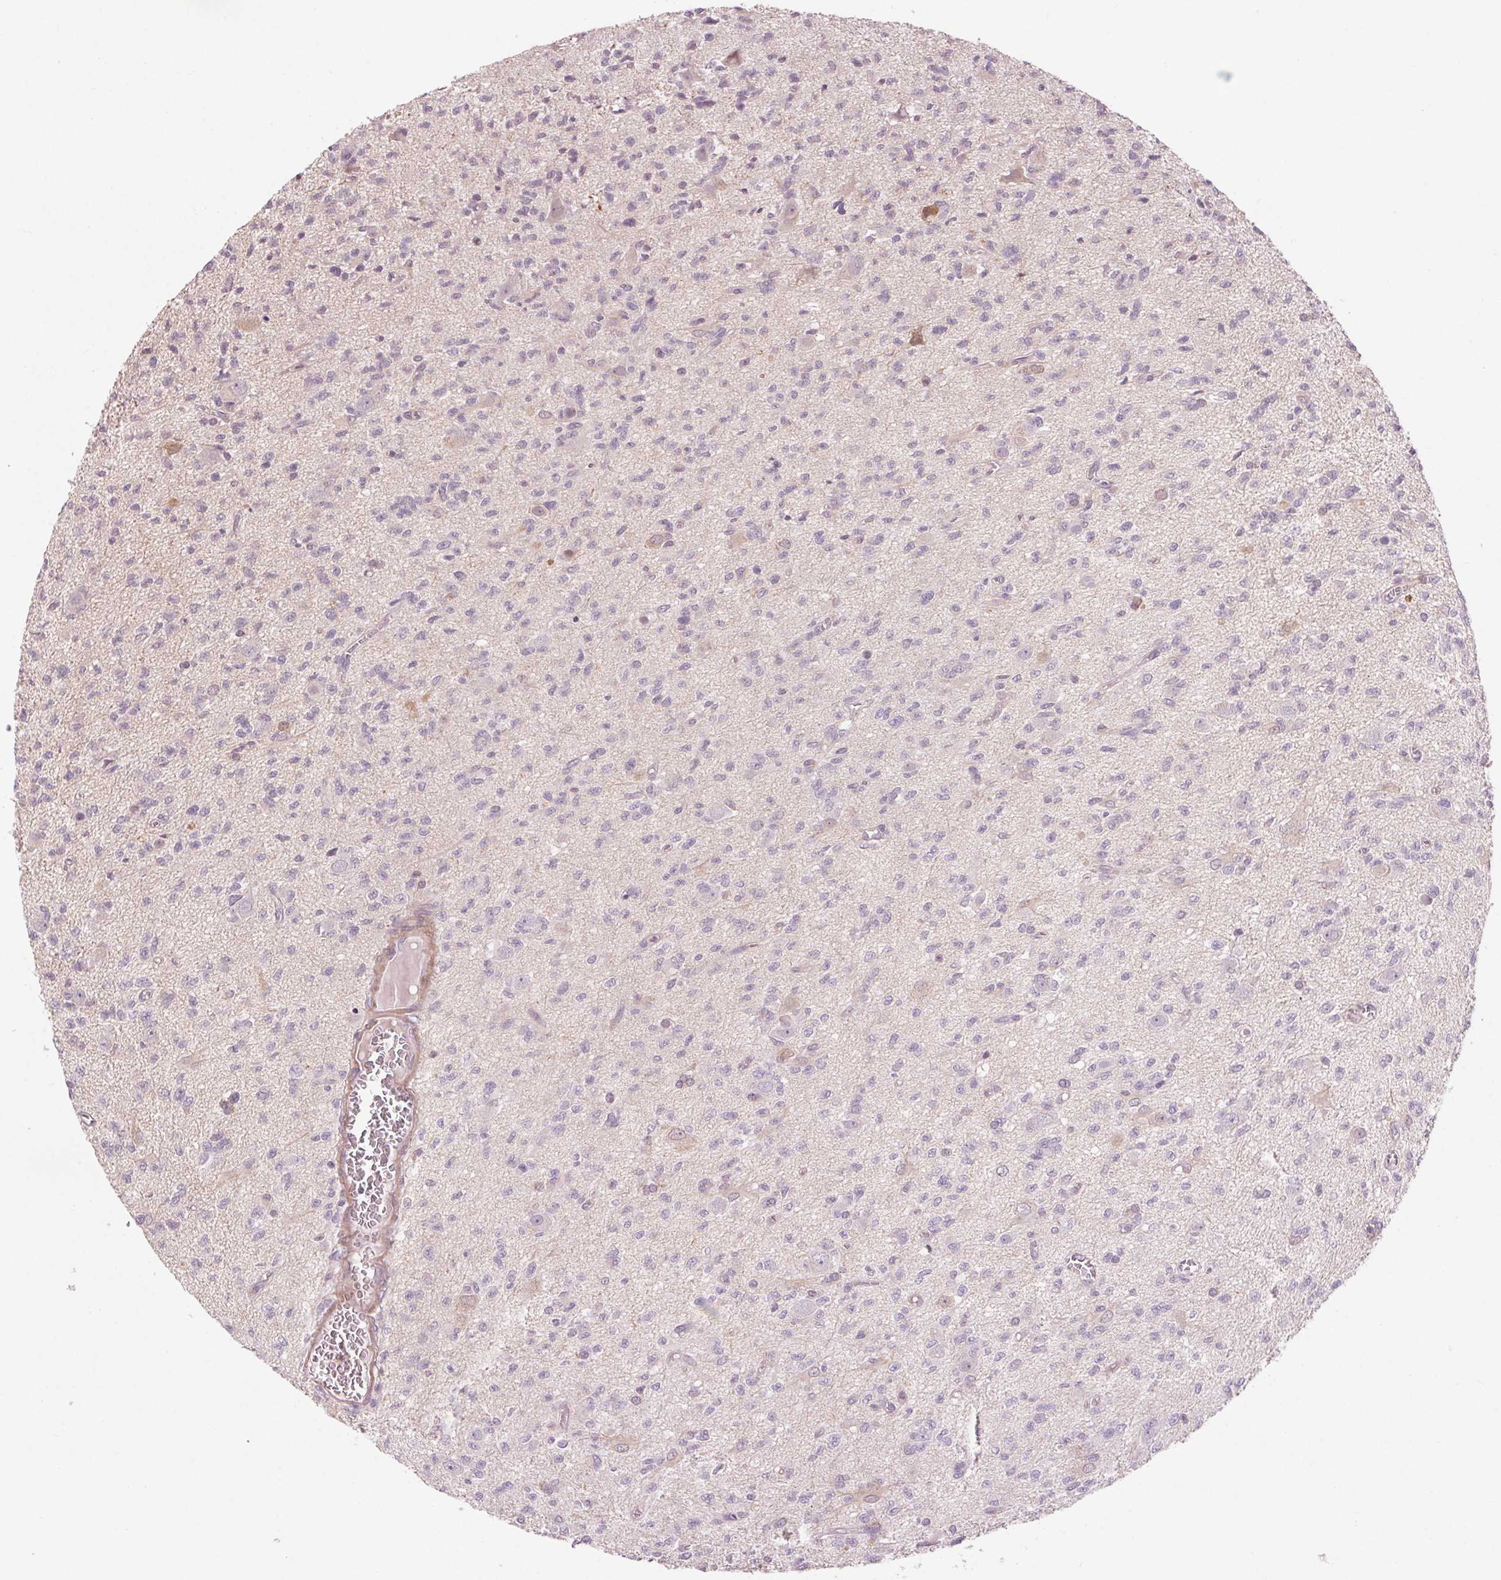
{"staining": {"intensity": "negative", "quantity": "none", "location": "none"}, "tissue": "glioma", "cell_type": "Tumor cells", "image_type": "cancer", "snomed": [{"axis": "morphology", "description": "Glioma, malignant, Low grade"}, {"axis": "topography", "description": "Brain"}], "caption": "High power microscopy photomicrograph of an IHC histopathology image of malignant glioma (low-grade), revealing no significant expression in tumor cells.", "gene": "HHLA2", "patient": {"sex": "male", "age": 64}}